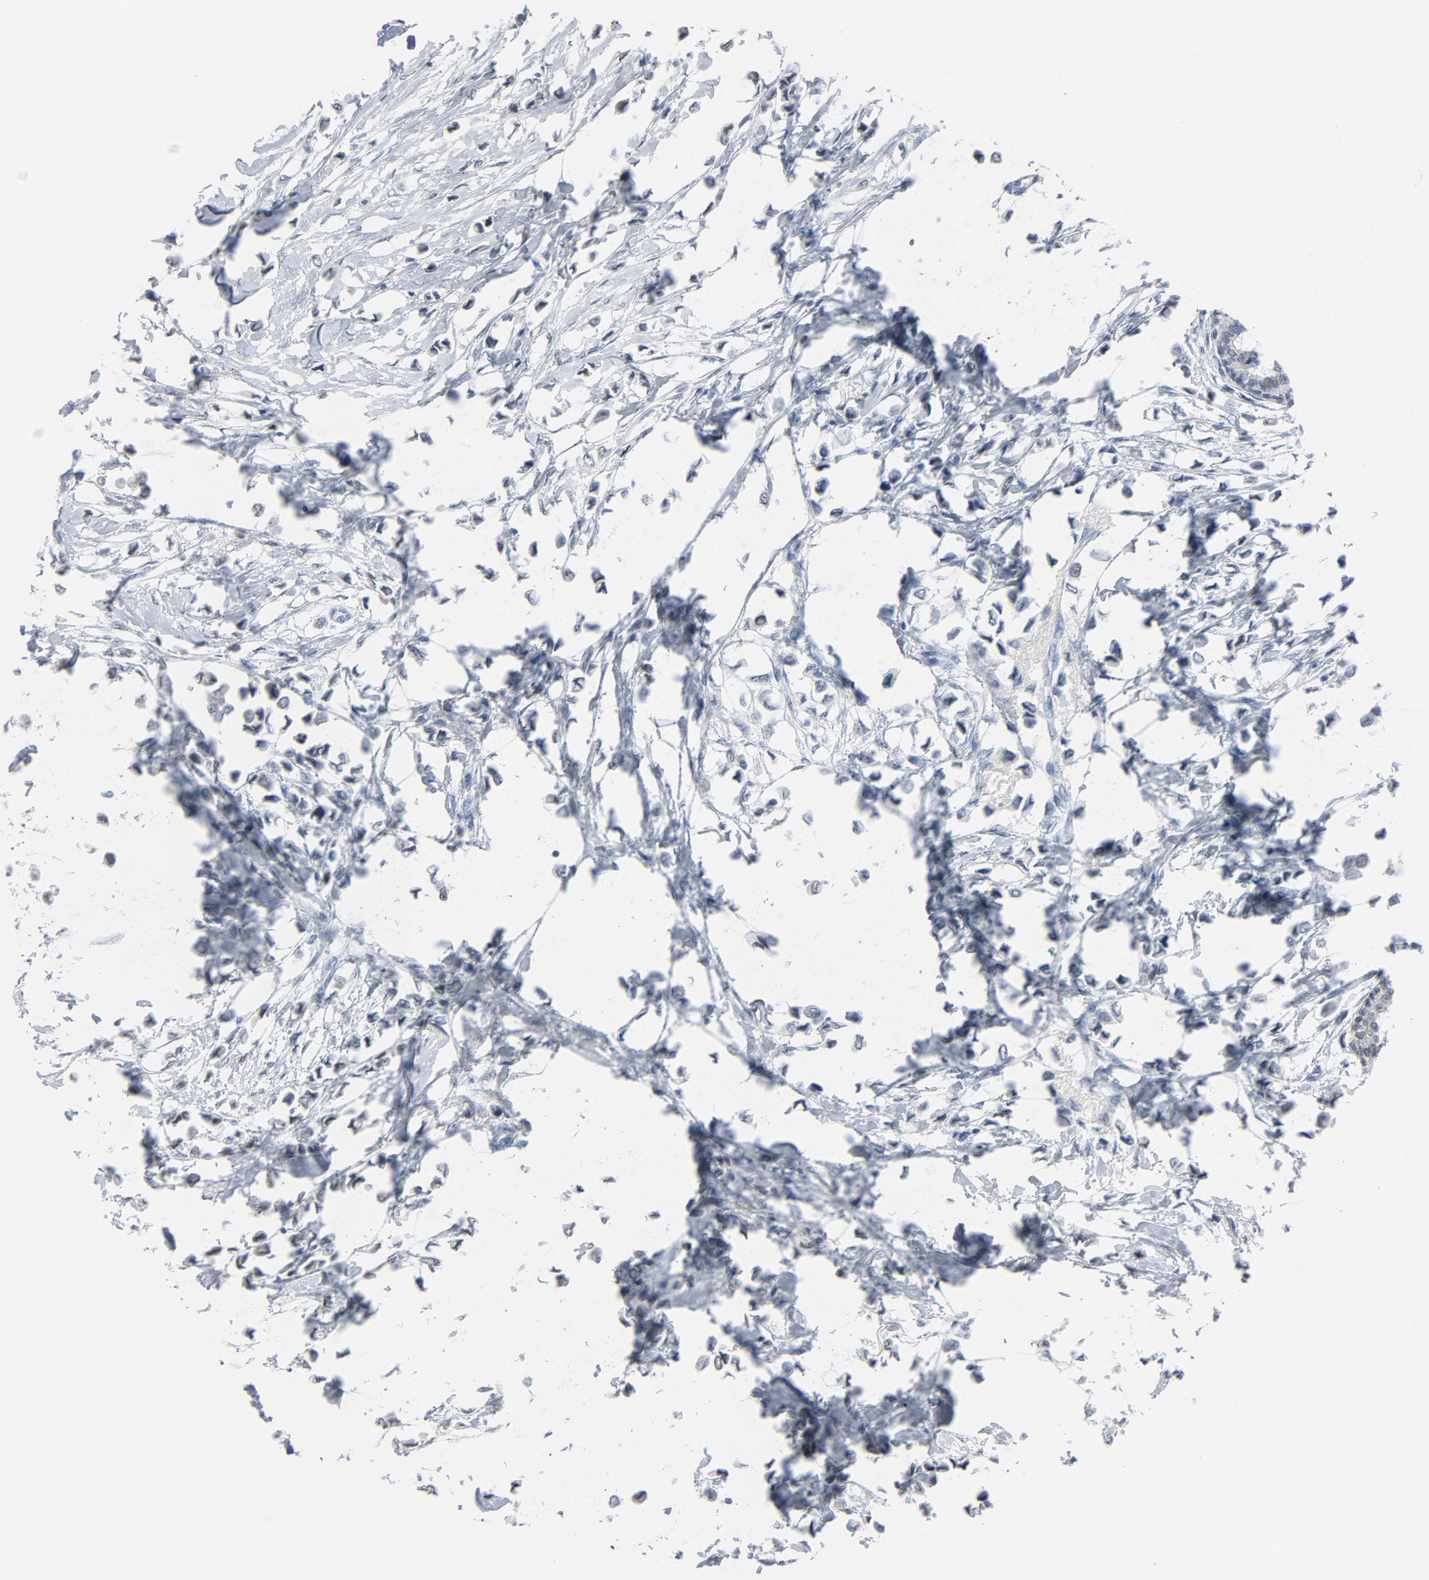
{"staining": {"intensity": "negative", "quantity": "none", "location": "none"}, "tissue": "breast cancer", "cell_type": "Tumor cells", "image_type": "cancer", "snomed": [{"axis": "morphology", "description": "Lobular carcinoma"}, {"axis": "topography", "description": "Breast"}], "caption": "The micrograph demonstrates no significant staining in tumor cells of breast cancer (lobular carcinoma).", "gene": "FOXP1", "patient": {"sex": "female", "age": 51}}